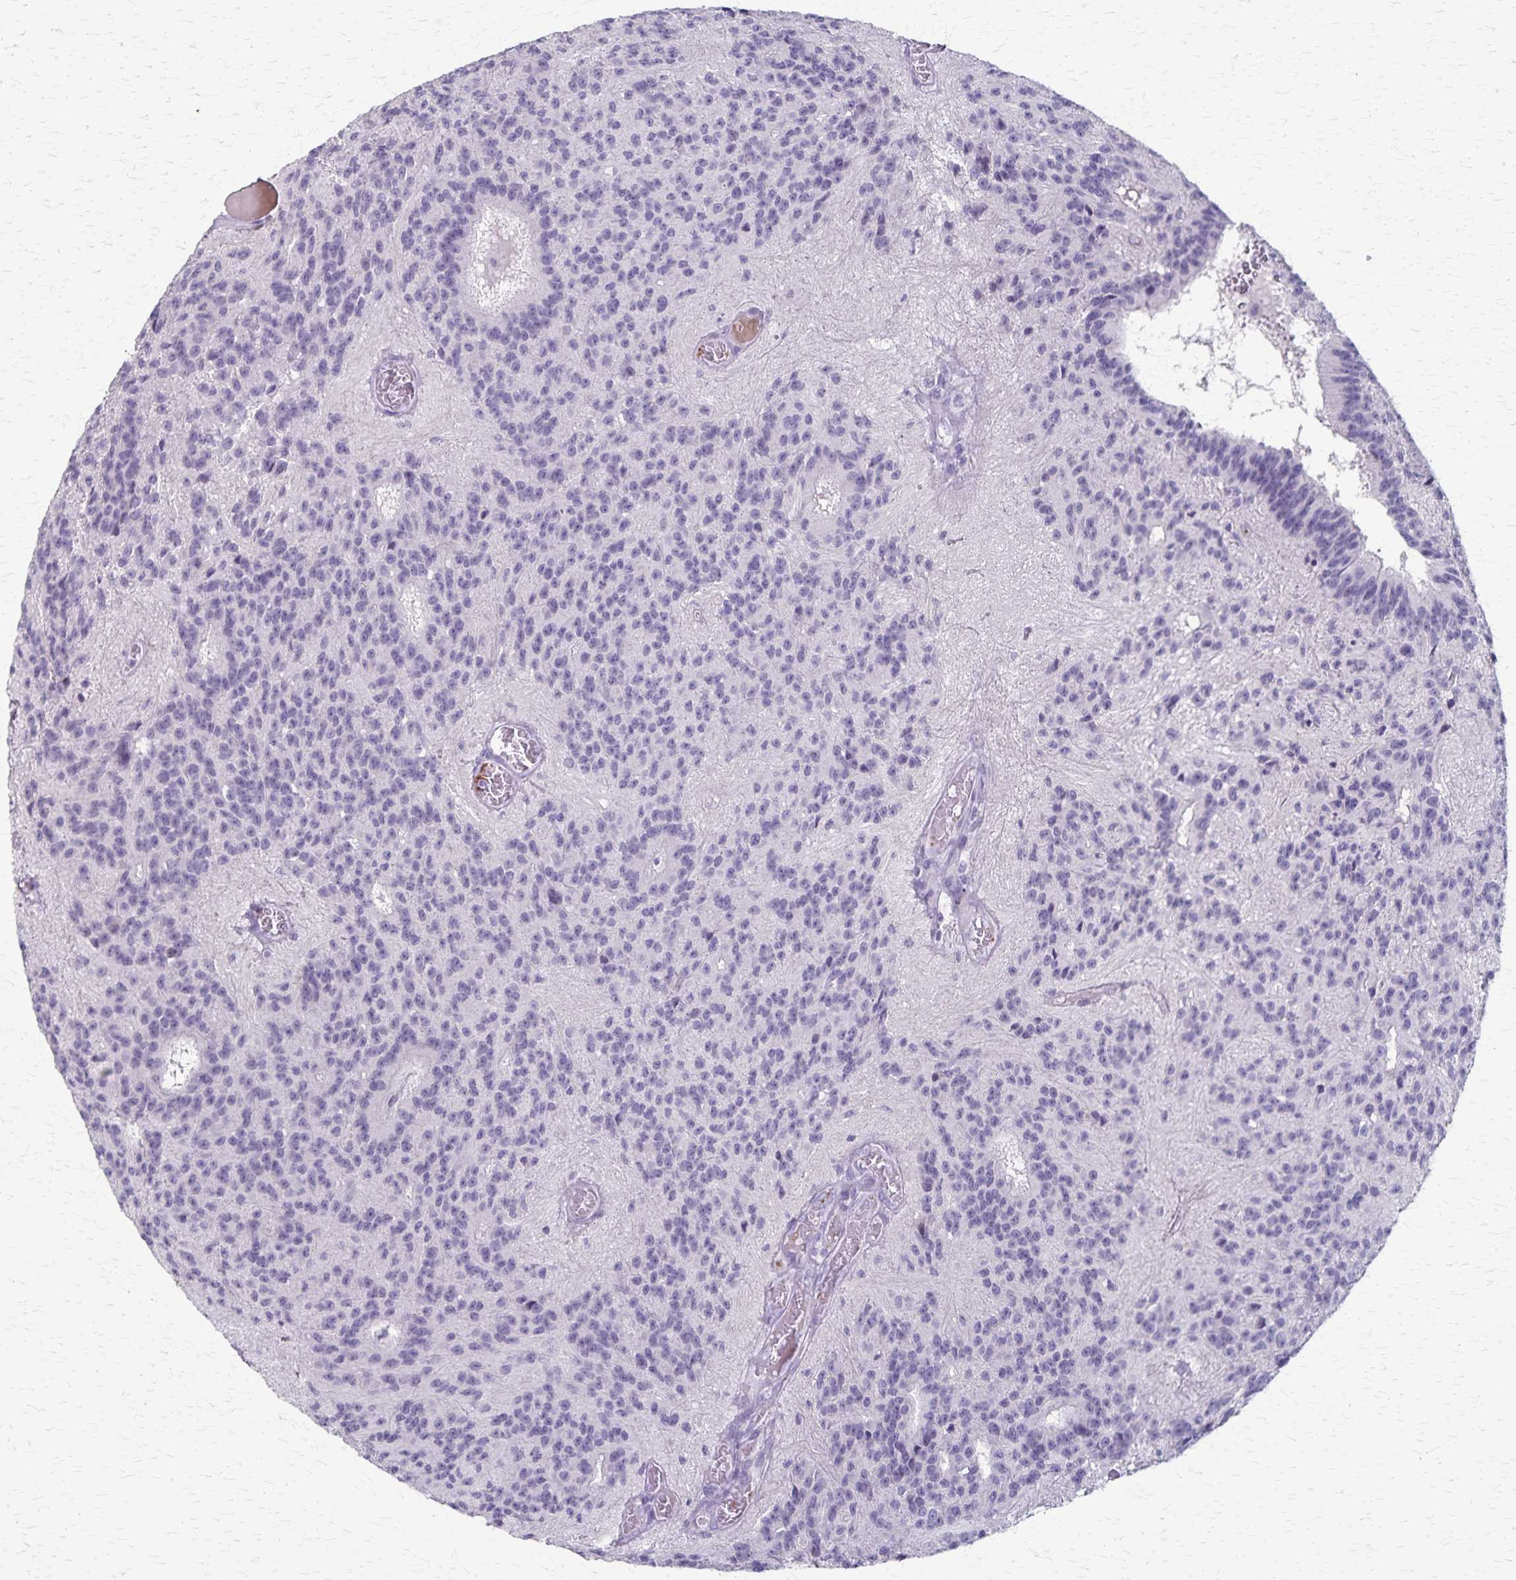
{"staining": {"intensity": "negative", "quantity": "none", "location": "none"}, "tissue": "glioma", "cell_type": "Tumor cells", "image_type": "cancer", "snomed": [{"axis": "morphology", "description": "Glioma, malignant, Low grade"}, {"axis": "topography", "description": "Brain"}], "caption": "Tumor cells are negative for brown protein staining in malignant glioma (low-grade). (Stains: DAB IHC with hematoxylin counter stain, Microscopy: brightfield microscopy at high magnification).", "gene": "RASL10B", "patient": {"sex": "male", "age": 31}}